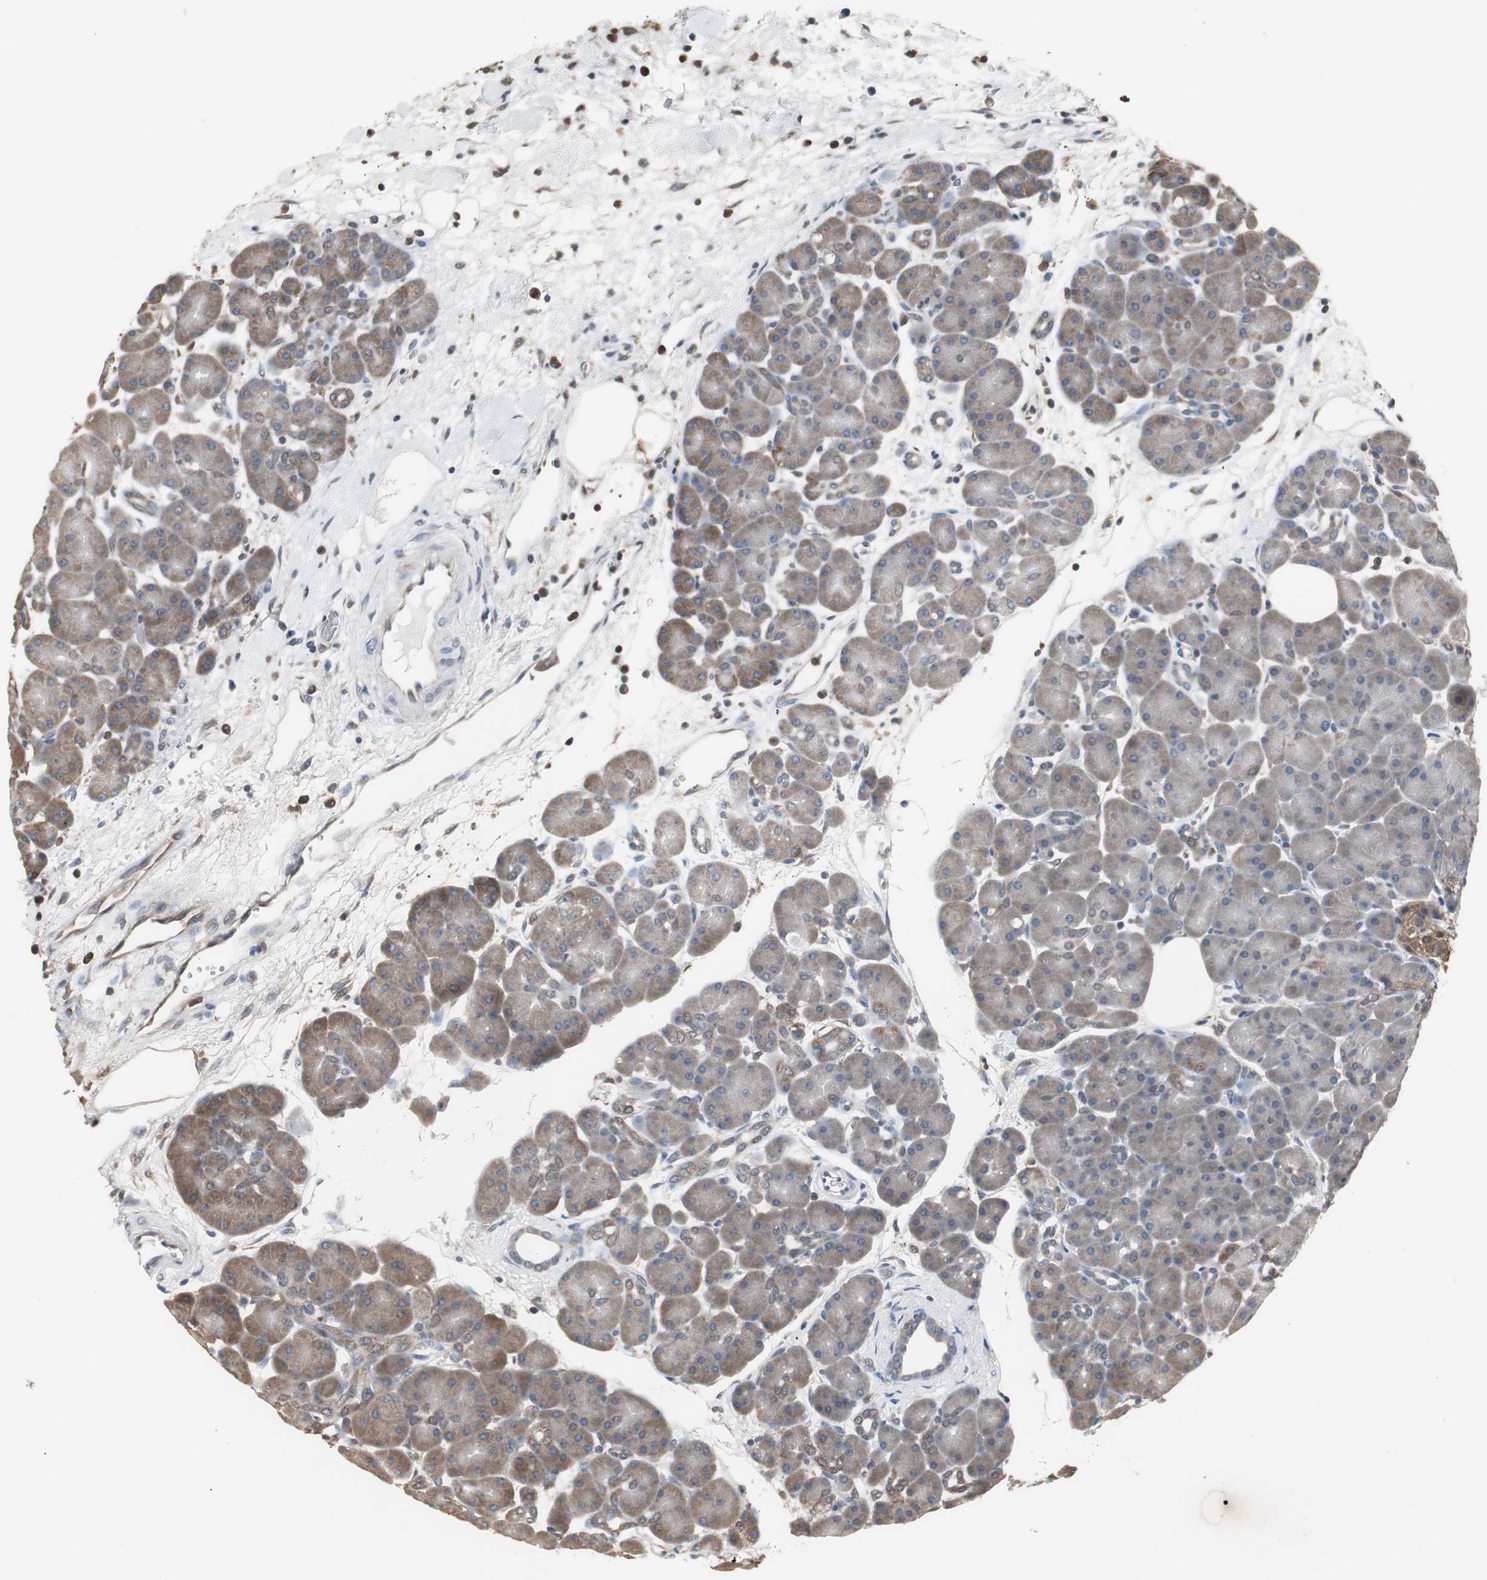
{"staining": {"intensity": "weak", "quantity": ">75%", "location": "cytoplasmic/membranous"}, "tissue": "pancreas", "cell_type": "Exocrine glandular cells", "image_type": "normal", "snomed": [{"axis": "morphology", "description": "Normal tissue, NOS"}, {"axis": "topography", "description": "Pancreas"}], "caption": "A high-resolution photomicrograph shows immunohistochemistry (IHC) staining of unremarkable pancreas, which demonstrates weak cytoplasmic/membranous positivity in approximately >75% of exocrine glandular cells. The staining was performed using DAB, with brown indicating positive protein expression. Nuclei are stained blue with hematoxylin.", "gene": "ZSCAN22", "patient": {"sex": "male", "age": 66}}